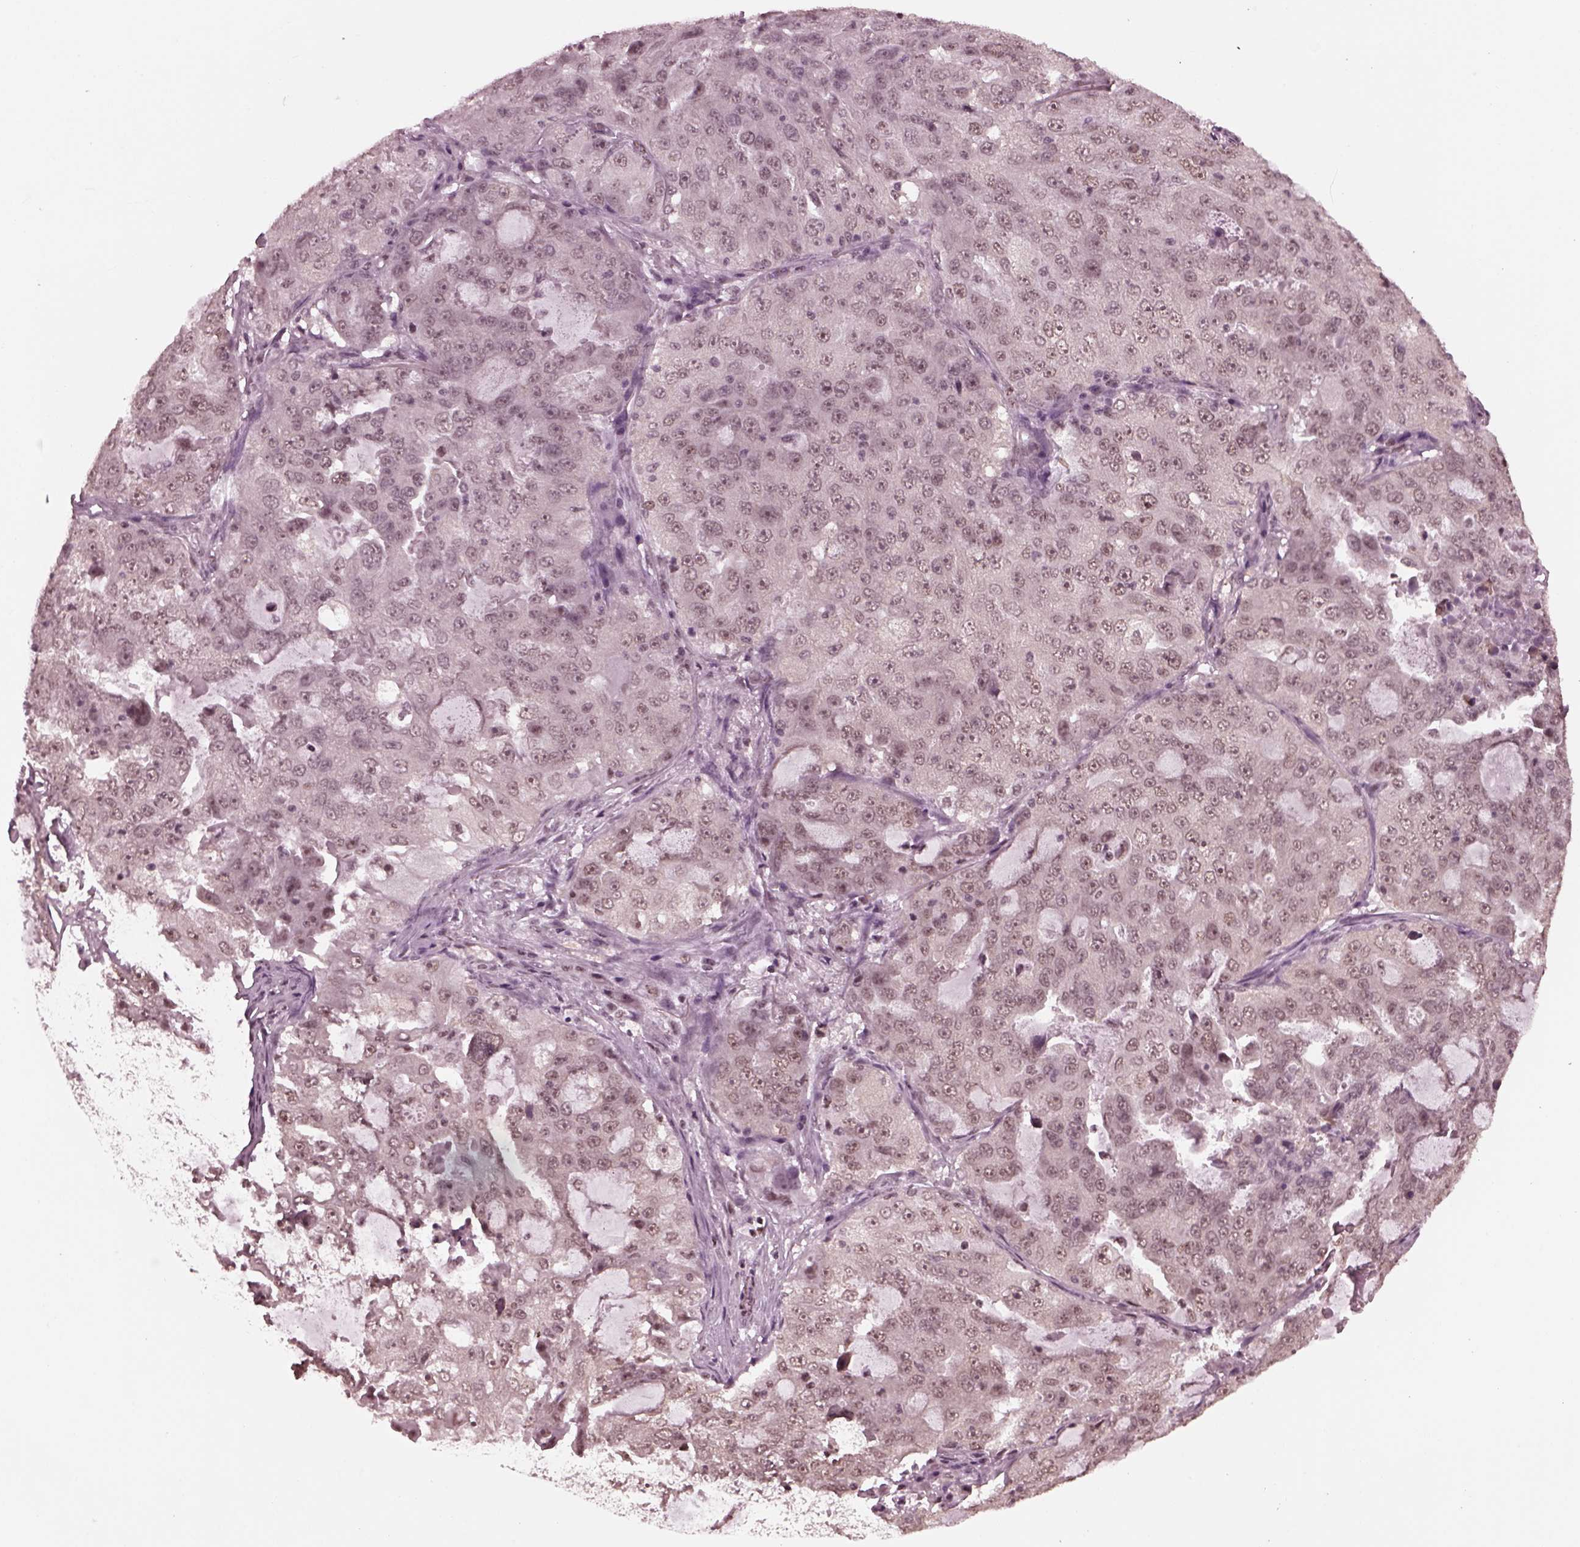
{"staining": {"intensity": "negative", "quantity": "none", "location": "none"}, "tissue": "lung cancer", "cell_type": "Tumor cells", "image_type": "cancer", "snomed": [{"axis": "morphology", "description": "Adenocarcinoma, NOS"}, {"axis": "topography", "description": "Lung"}], "caption": "Histopathology image shows no significant protein positivity in tumor cells of adenocarcinoma (lung).", "gene": "RUVBL2", "patient": {"sex": "female", "age": 61}}